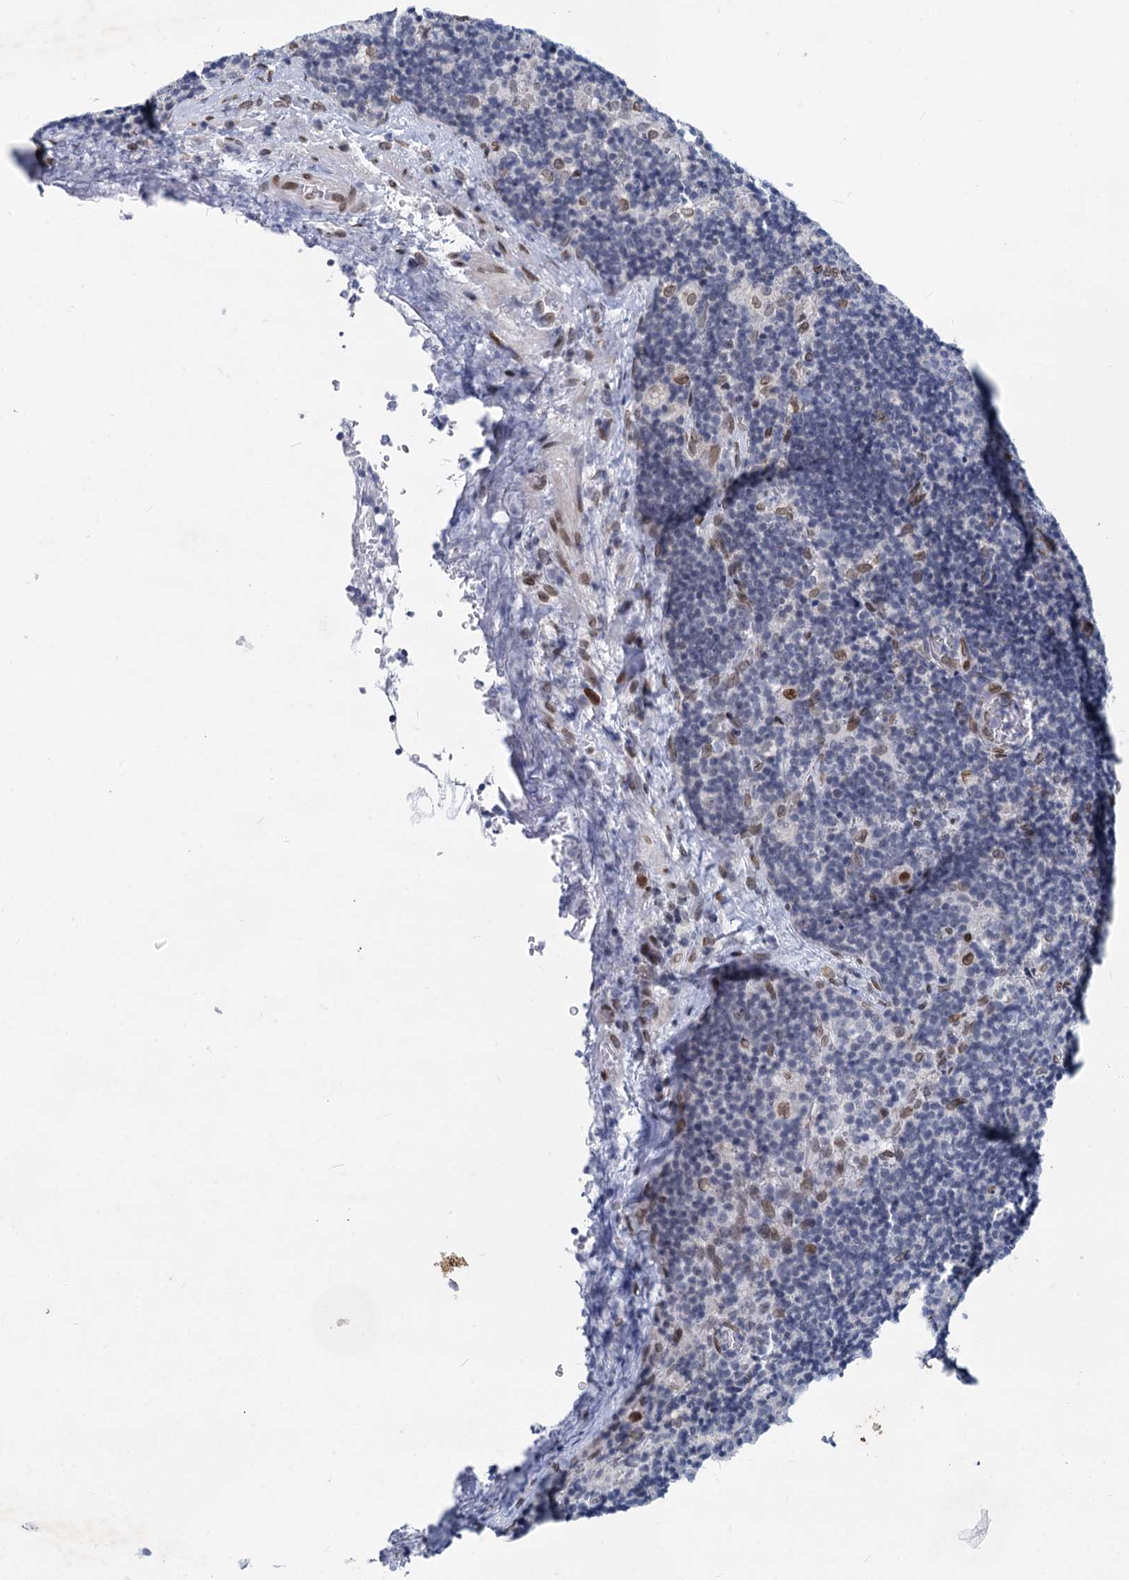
{"staining": {"intensity": "moderate", "quantity": "<25%", "location": "cytoplasmic/membranous,nuclear"}, "tissue": "lymph node", "cell_type": "Germinal center cells", "image_type": "normal", "snomed": [{"axis": "morphology", "description": "Normal tissue, NOS"}, {"axis": "topography", "description": "Lymph node"}], "caption": "IHC image of unremarkable human lymph node stained for a protein (brown), which shows low levels of moderate cytoplasmic/membranous,nuclear expression in approximately <25% of germinal center cells.", "gene": "PRSS35", "patient": {"sex": "male", "age": 69}}